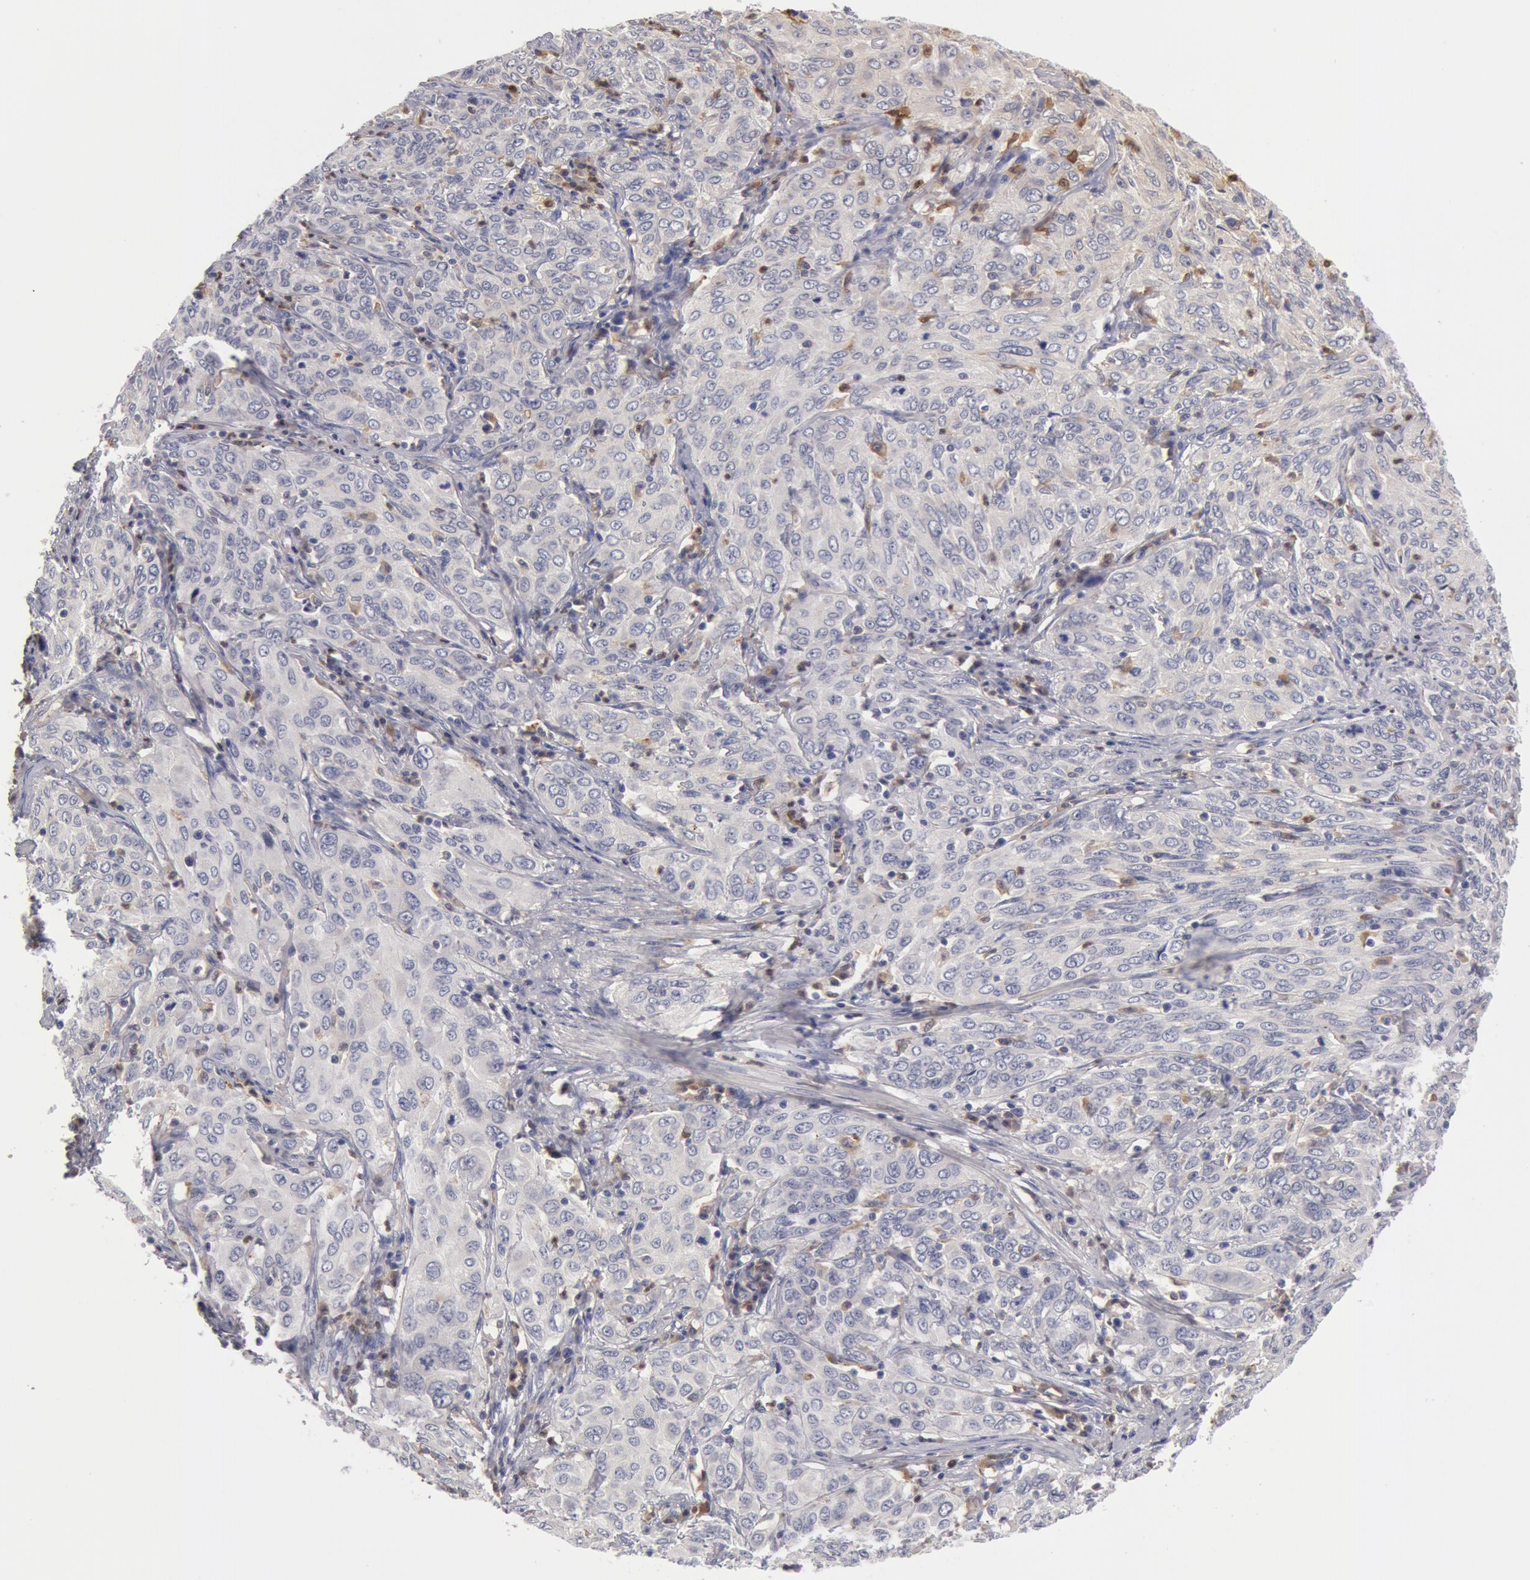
{"staining": {"intensity": "weak", "quantity": "<25%", "location": "cytoplasmic/membranous"}, "tissue": "cervical cancer", "cell_type": "Tumor cells", "image_type": "cancer", "snomed": [{"axis": "morphology", "description": "Squamous cell carcinoma, NOS"}, {"axis": "topography", "description": "Cervix"}], "caption": "The histopathology image demonstrates no significant positivity in tumor cells of squamous cell carcinoma (cervical).", "gene": "SYK", "patient": {"sex": "female", "age": 38}}